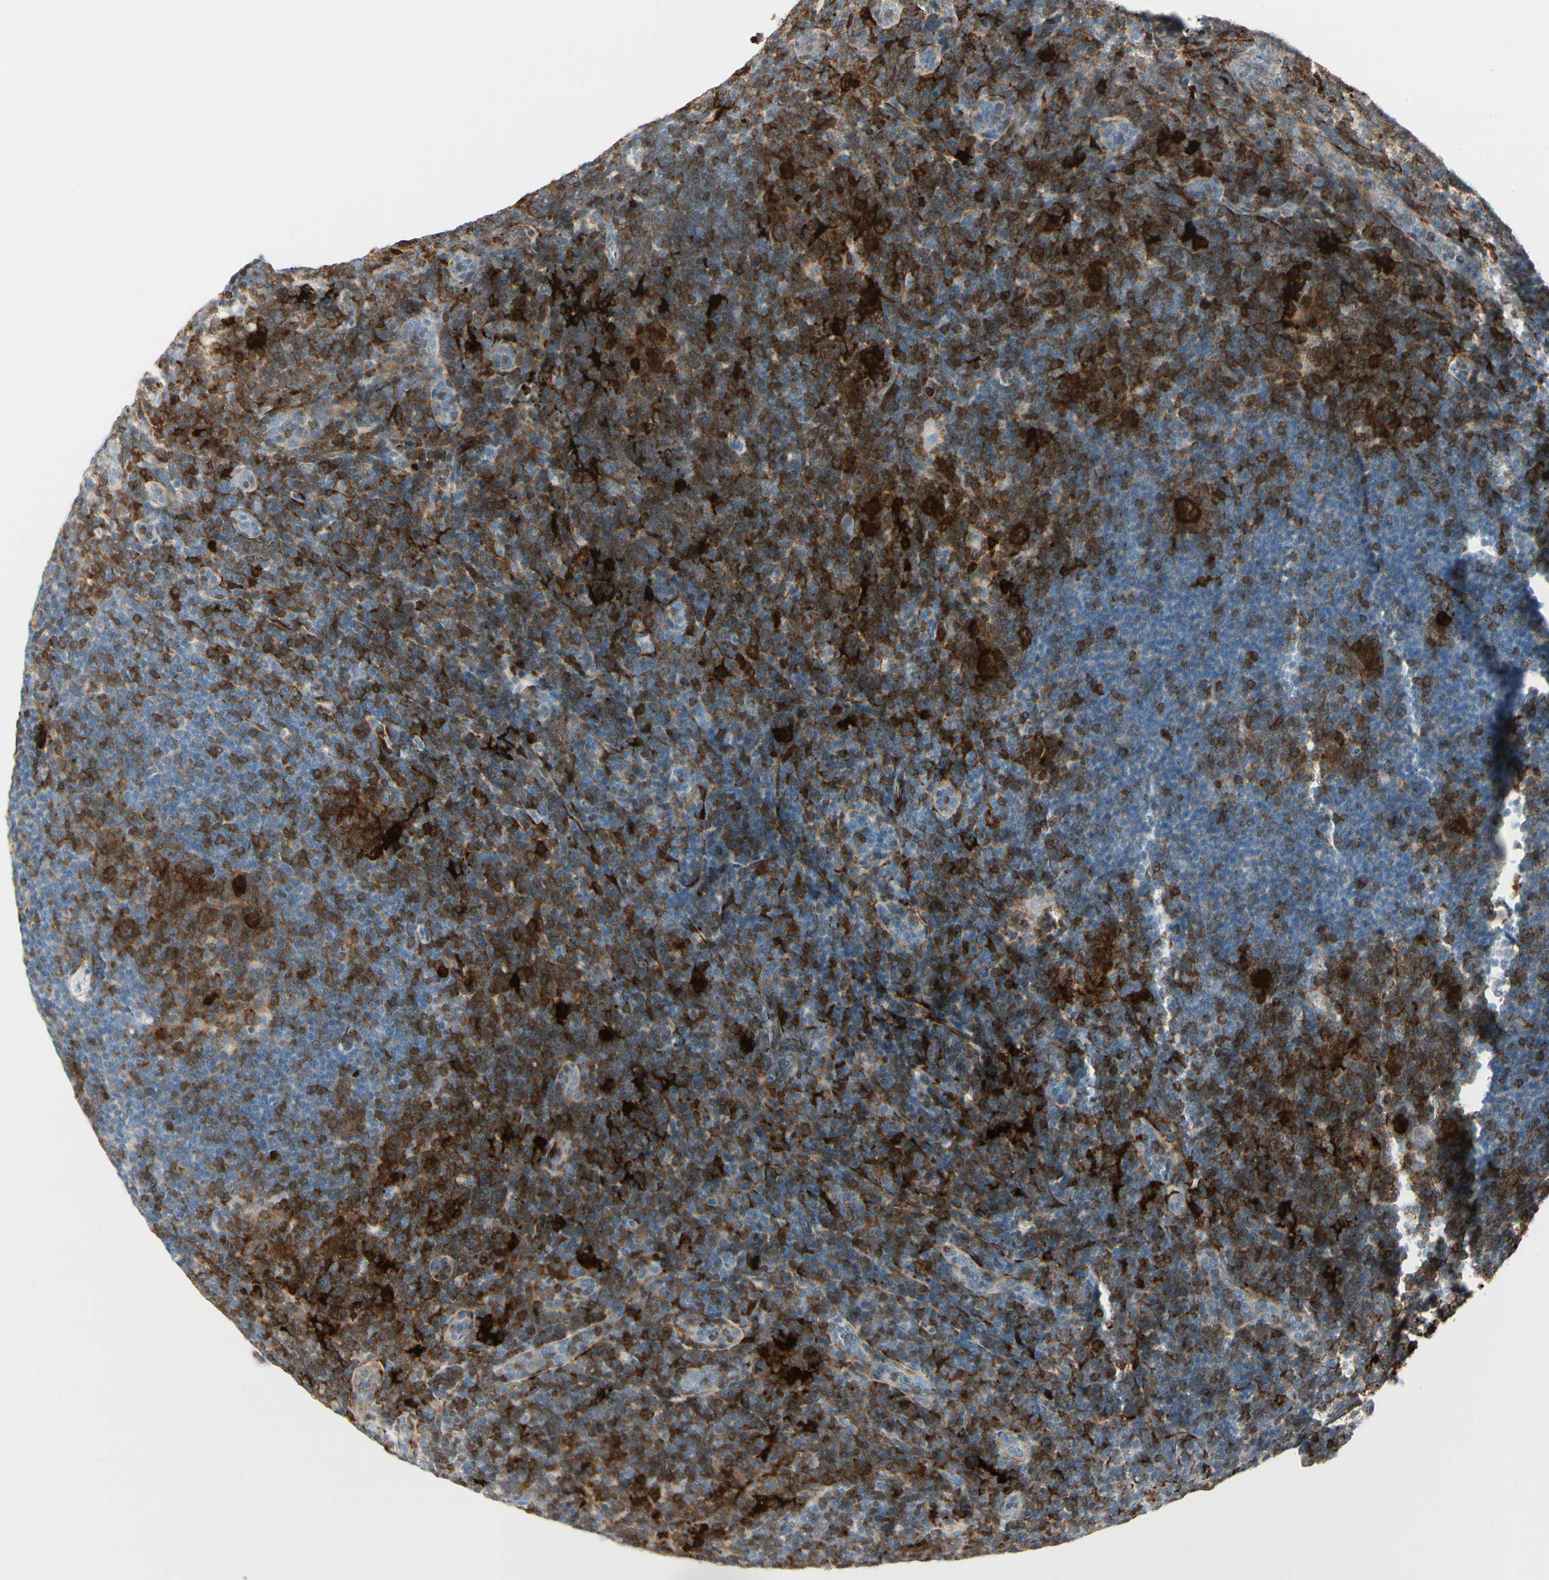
{"staining": {"intensity": "strong", "quantity": "25%-75%", "location": "cytoplasmic/membranous"}, "tissue": "lymphoma", "cell_type": "Tumor cells", "image_type": "cancer", "snomed": [{"axis": "morphology", "description": "Hodgkin's disease, NOS"}, {"axis": "topography", "description": "Lymph node"}], "caption": "Human Hodgkin's disease stained with a brown dye reveals strong cytoplasmic/membranous positive expression in approximately 25%-75% of tumor cells.", "gene": "TRAF1", "patient": {"sex": "female", "age": 57}}